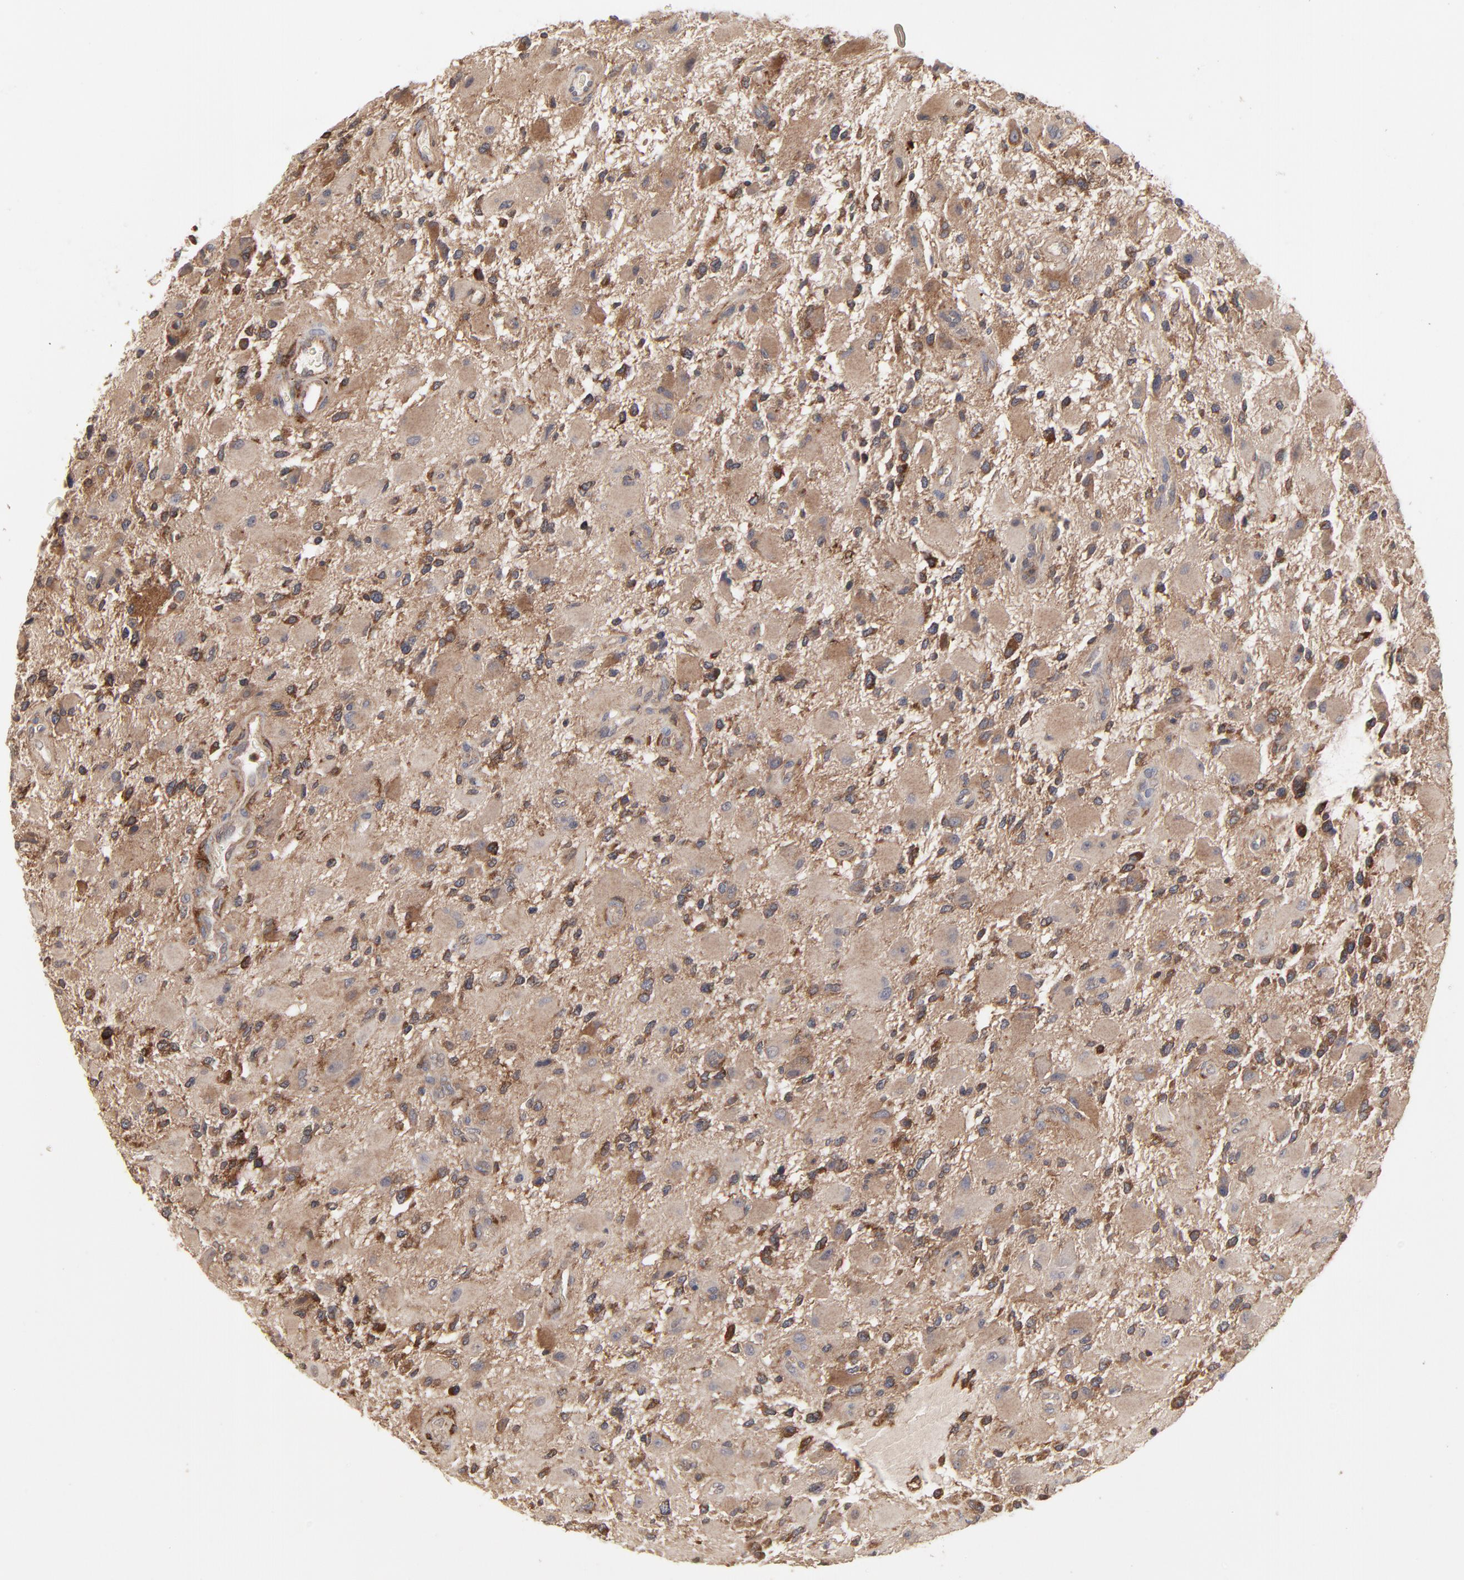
{"staining": {"intensity": "moderate", "quantity": "25%-75%", "location": "cytoplasmic/membranous"}, "tissue": "glioma", "cell_type": "Tumor cells", "image_type": "cancer", "snomed": [{"axis": "morphology", "description": "Glioma, malignant, High grade"}, {"axis": "topography", "description": "Brain"}], "caption": "Immunohistochemical staining of human glioma demonstrates moderate cytoplasmic/membranous protein expression in about 25%-75% of tumor cells. (DAB (3,3'-diaminobenzidine) = brown stain, brightfield microscopy at high magnification).", "gene": "RAB9A", "patient": {"sex": "female", "age": 60}}